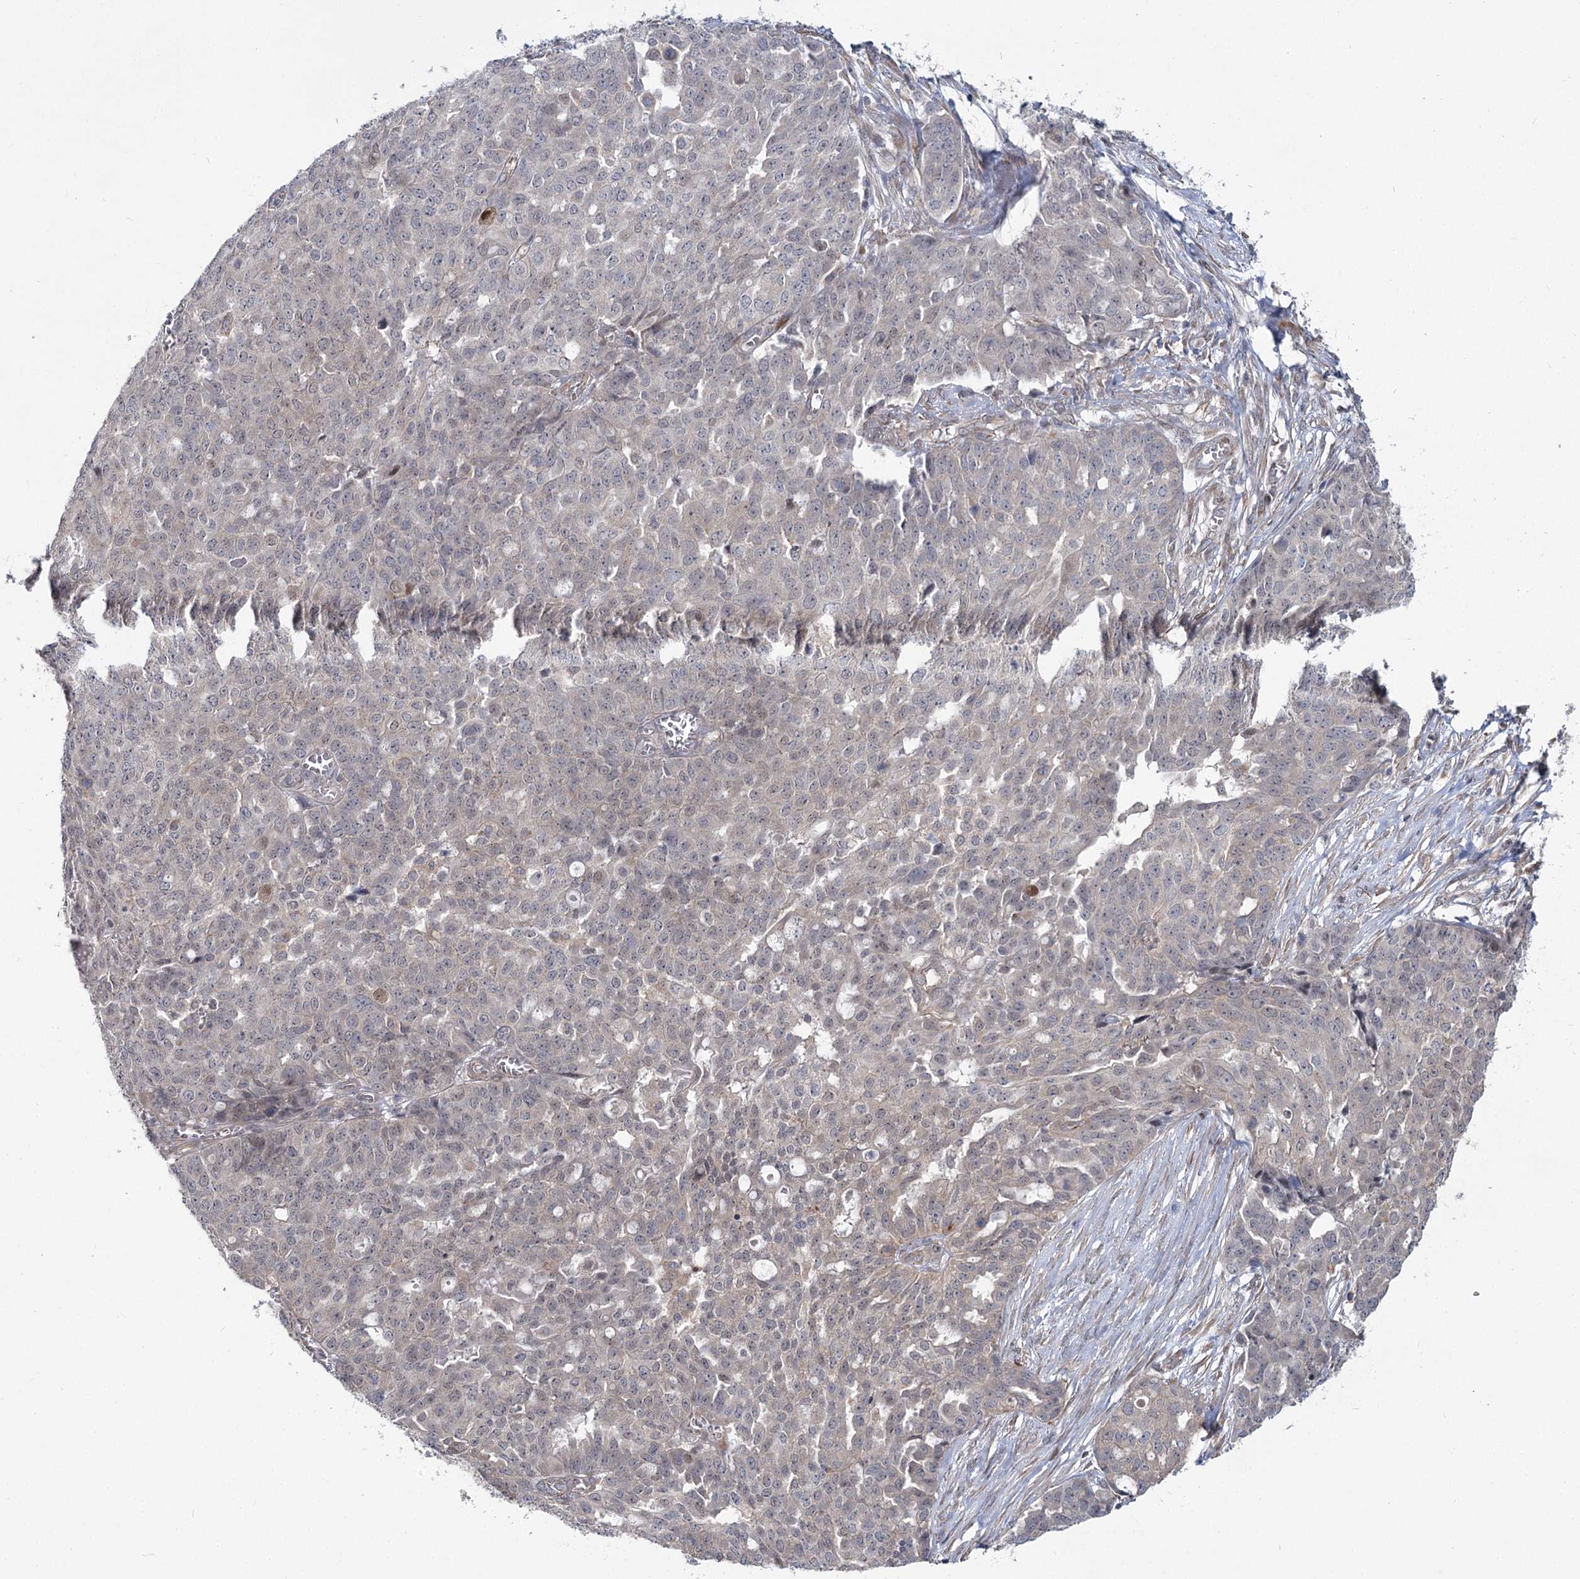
{"staining": {"intensity": "negative", "quantity": "none", "location": "none"}, "tissue": "ovarian cancer", "cell_type": "Tumor cells", "image_type": "cancer", "snomed": [{"axis": "morphology", "description": "Cystadenocarcinoma, serous, NOS"}, {"axis": "topography", "description": "Soft tissue"}, {"axis": "topography", "description": "Ovary"}], "caption": "Ovarian cancer (serous cystadenocarcinoma) was stained to show a protein in brown. There is no significant staining in tumor cells.", "gene": "TBC1D9B", "patient": {"sex": "female", "age": 57}}